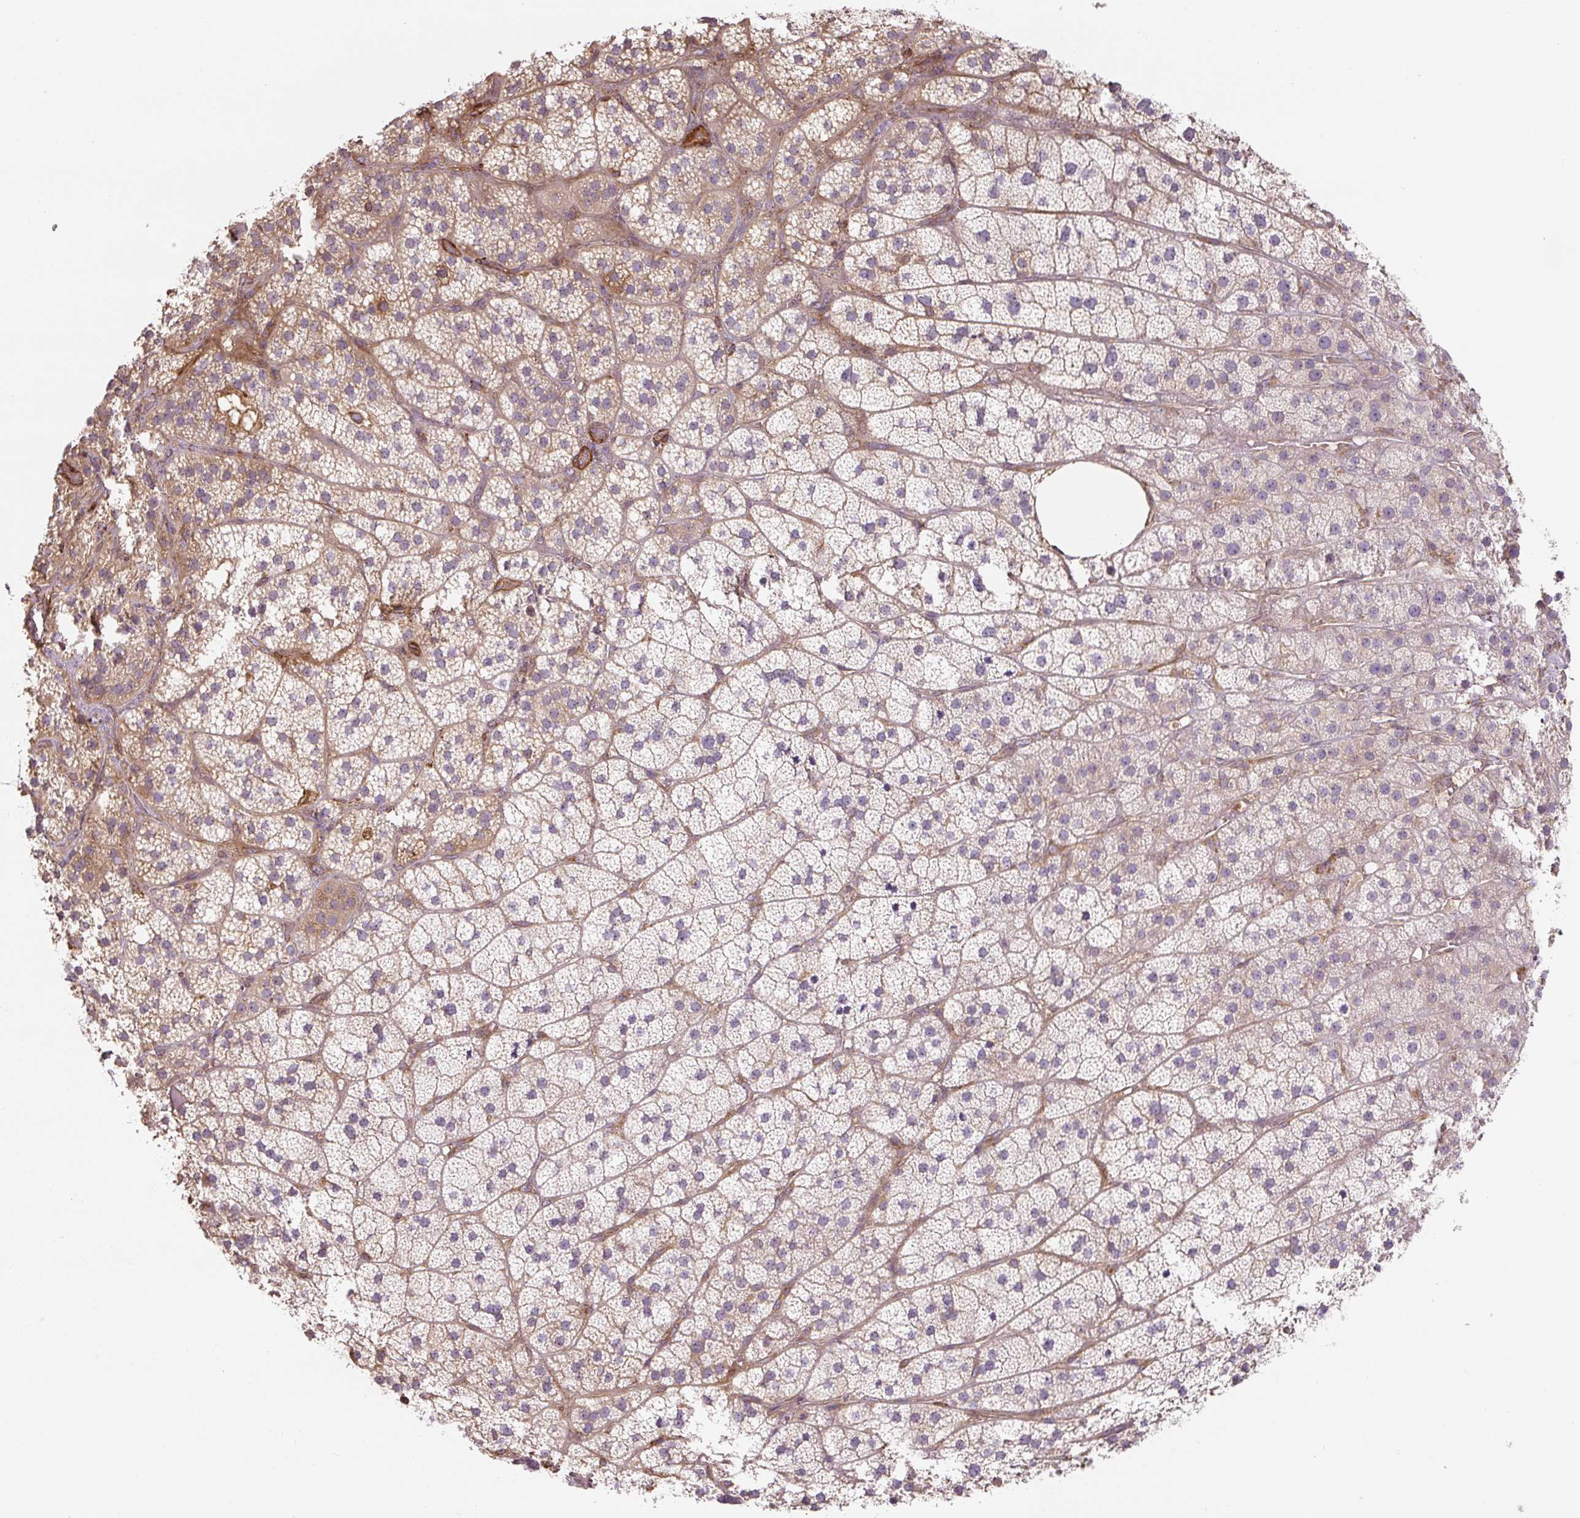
{"staining": {"intensity": "weak", "quantity": ">75%", "location": "cytoplasmic/membranous"}, "tissue": "adrenal gland", "cell_type": "Glandular cells", "image_type": "normal", "snomed": [{"axis": "morphology", "description": "Normal tissue, NOS"}, {"axis": "topography", "description": "Adrenal gland"}], "caption": "Brown immunohistochemical staining in benign adrenal gland exhibits weak cytoplasmic/membranous staining in about >75% of glandular cells.", "gene": "RASA1", "patient": {"sex": "male", "age": 57}}